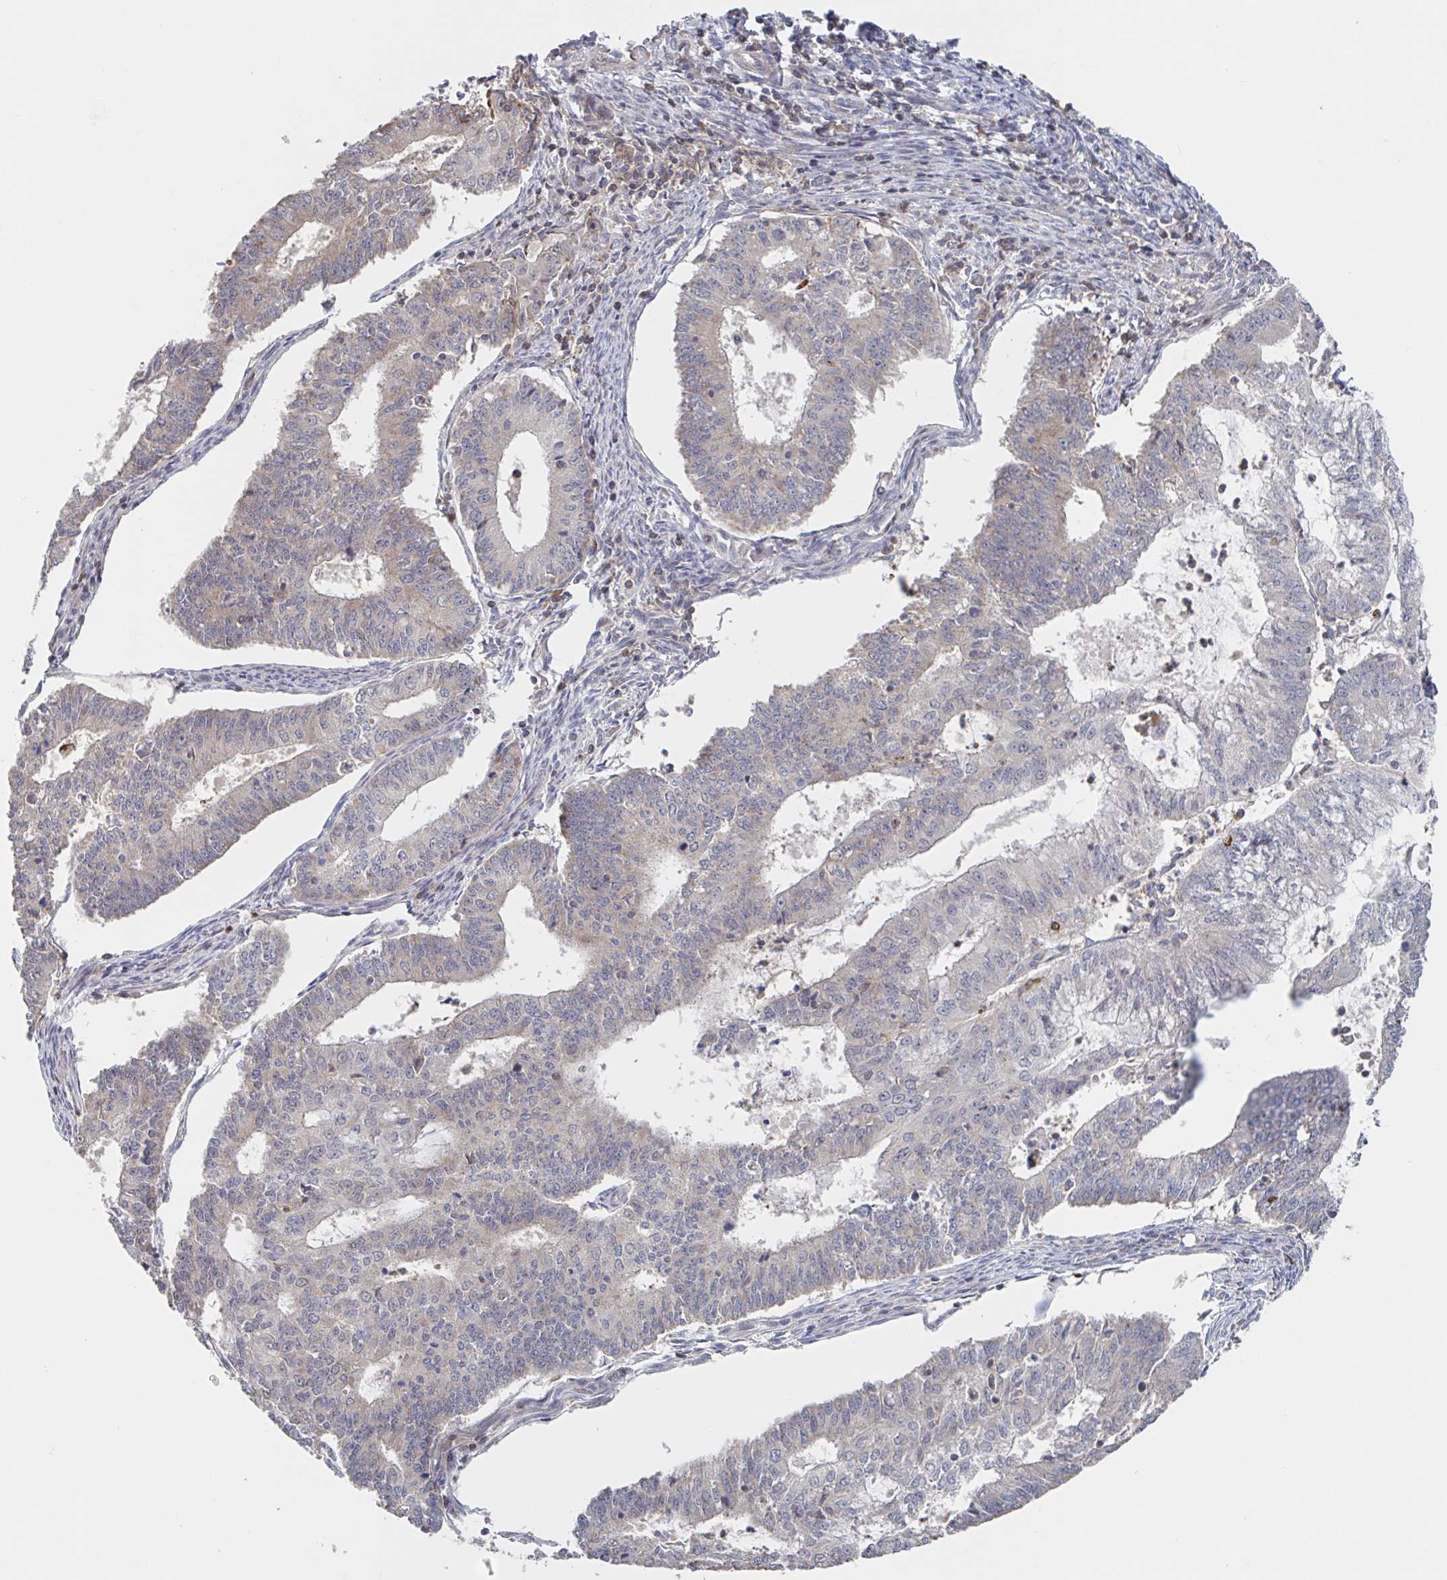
{"staining": {"intensity": "negative", "quantity": "none", "location": "none"}, "tissue": "endometrial cancer", "cell_type": "Tumor cells", "image_type": "cancer", "snomed": [{"axis": "morphology", "description": "Adenocarcinoma, NOS"}, {"axis": "topography", "description": "Endometrium"}], "caption": "High power microscopy photomicrograph of an immunohistochemistry histopathology image of endometrial cancer, revealing no significant expression in tumor cells.", "gene": "DHRS12", "patient": {"sex": "female", "age": 61}}